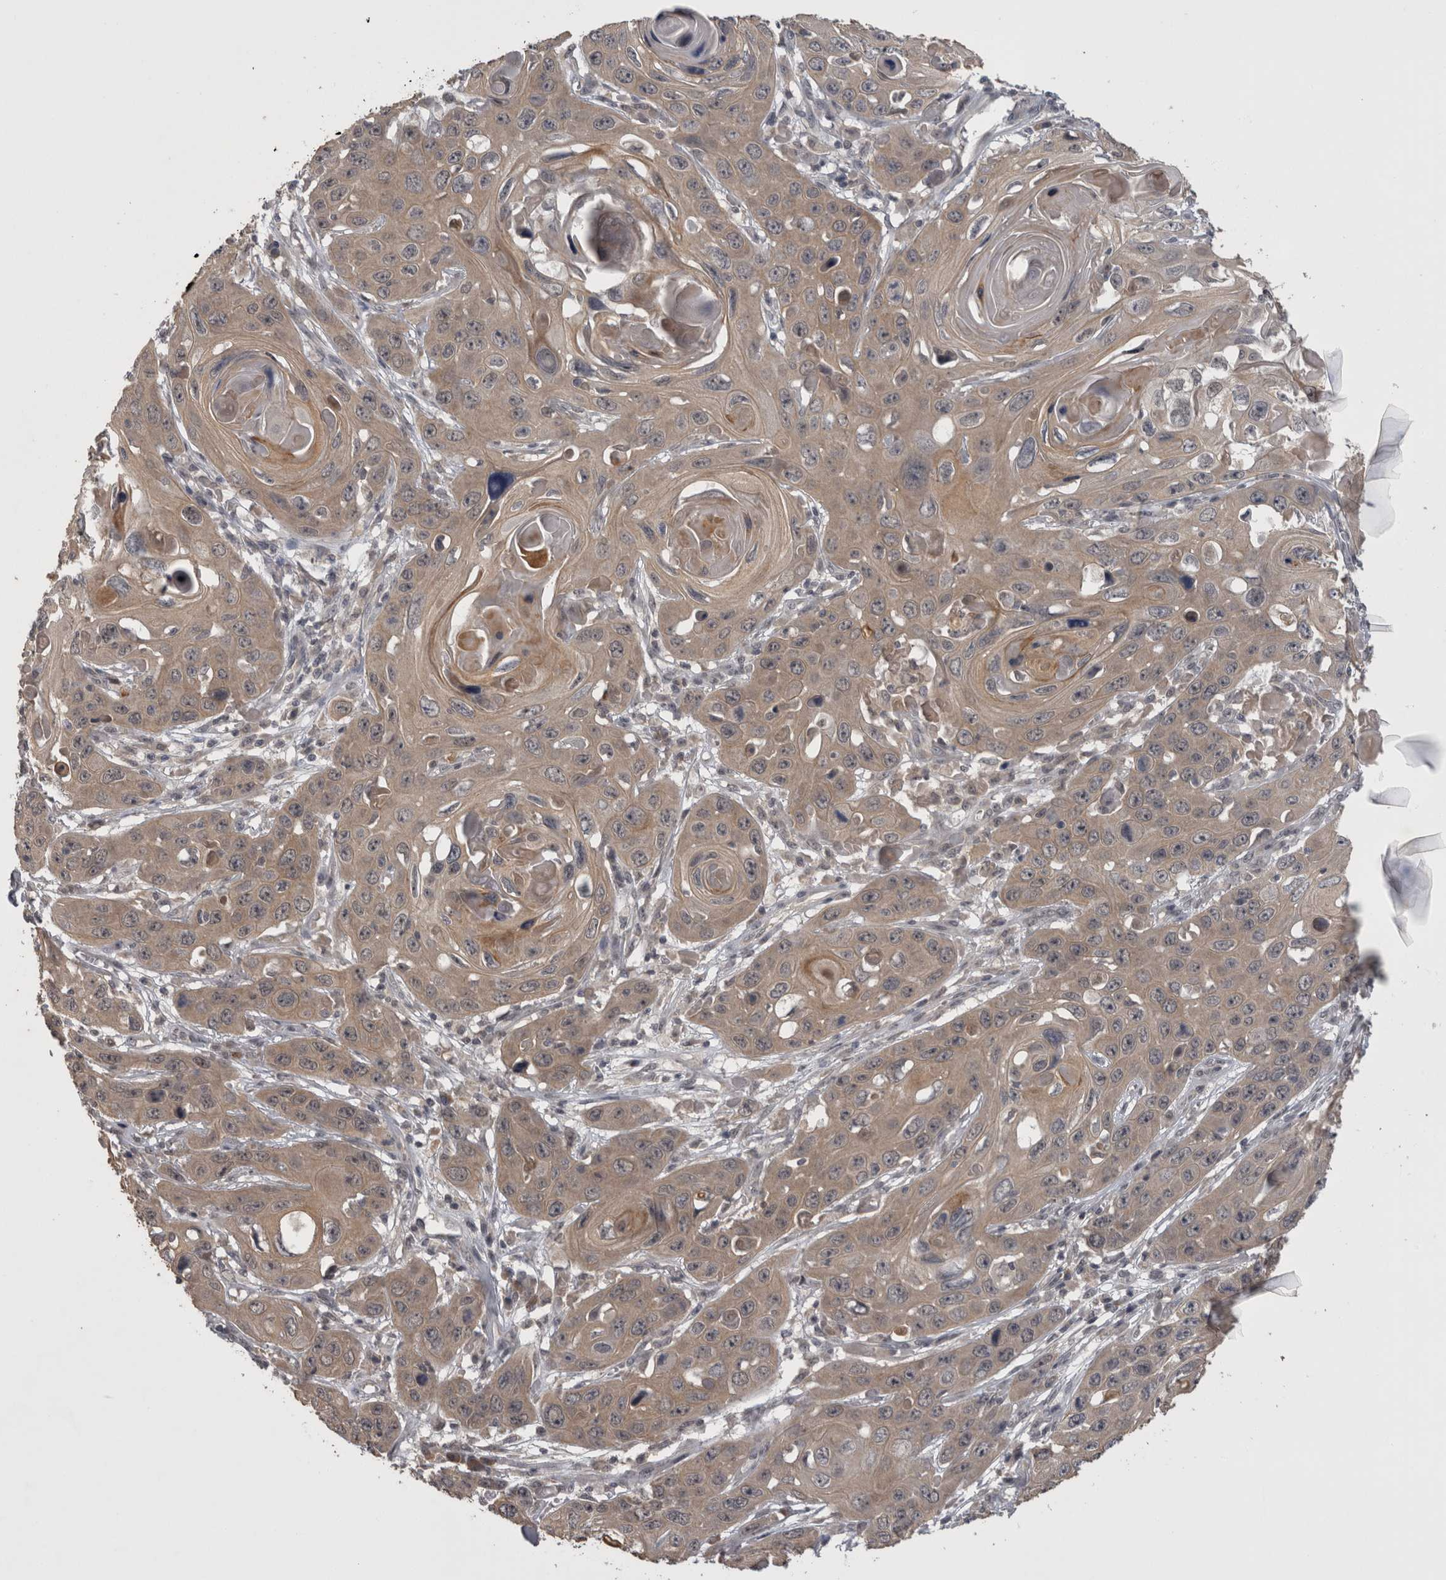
{"staining": {"intensity": "moderate", "quantity": ">75%", "location": "cytoplasmic/membranous"}, "tissue": "skin cancer", "cell_type": "Tumor cells", "image_type": "cancer", "snomed": [{"axis": "morphology", "description": "Squamous cell carcinoma, NOS"}, {"axis": "topography", "description": "Skin"}], "caption": "Squamous cell carcinoma (skin) stained for a protein (brown) demonstrates moderate cytoplasmic/membranous positive positivity in about >75% of tumor cells.", "gene": "ZNF114", "patient": {"sex": "male", "age": 55}}